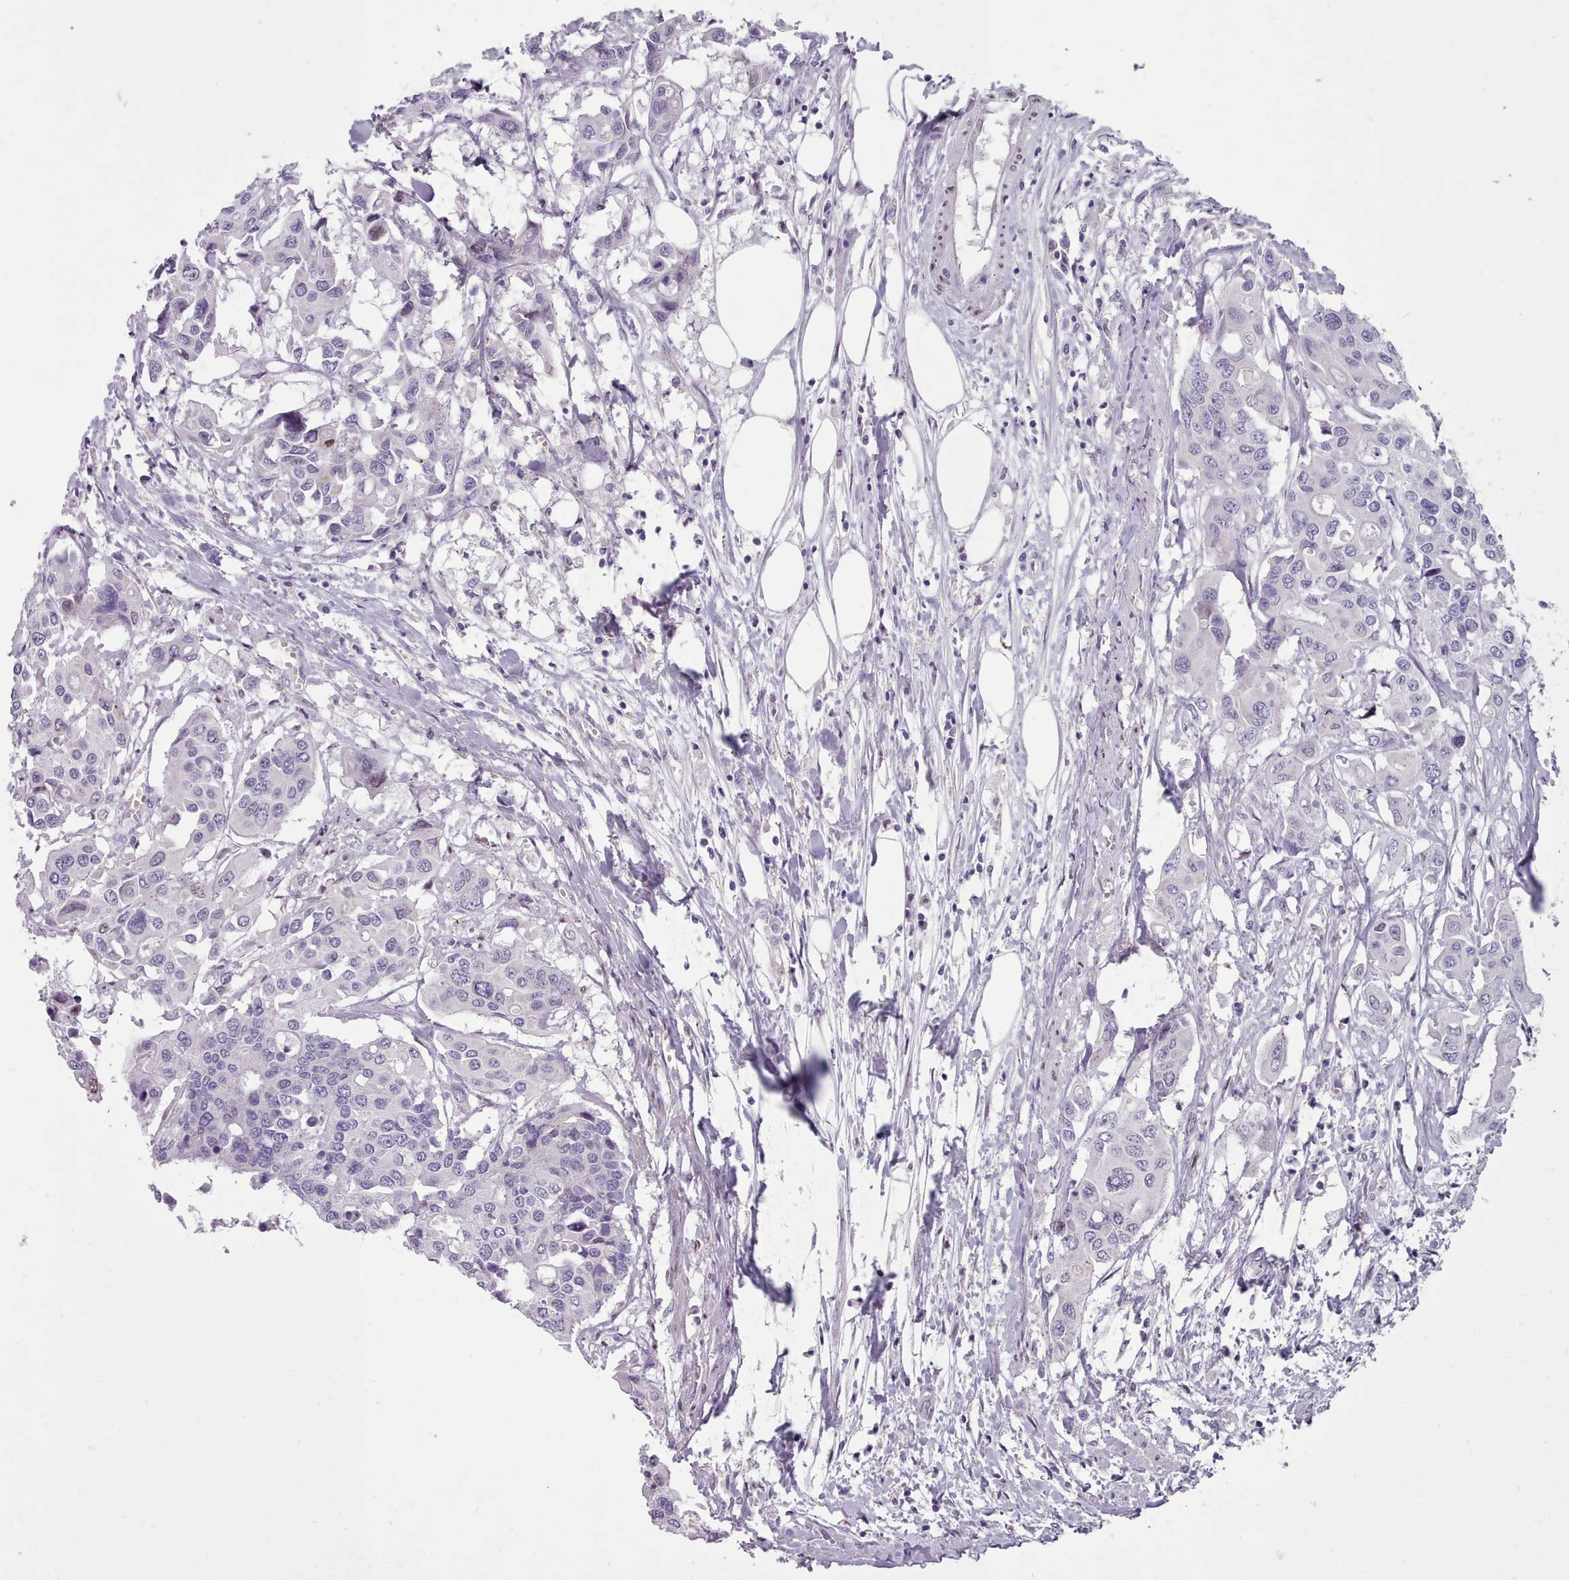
{"staining": {"intensity": "negative", "quantity": "none", "location": "none"}, "tissue": "colorectal cancer", "cell_type": "Tumor cells", "image_type": "cancer", "snomed": [{"axis": "morphology", "description": "Adenocarcinoma, NOS"}, {"axis": "topography", "description": "Colon"}], "caption": "IHC photomicrograph of colorectal adenocarcinoma stained for a protein (brown), which shows no expression in tumor cells.", "gene": "KCNT2", "patient": {"sex": "male", "age": 77}}